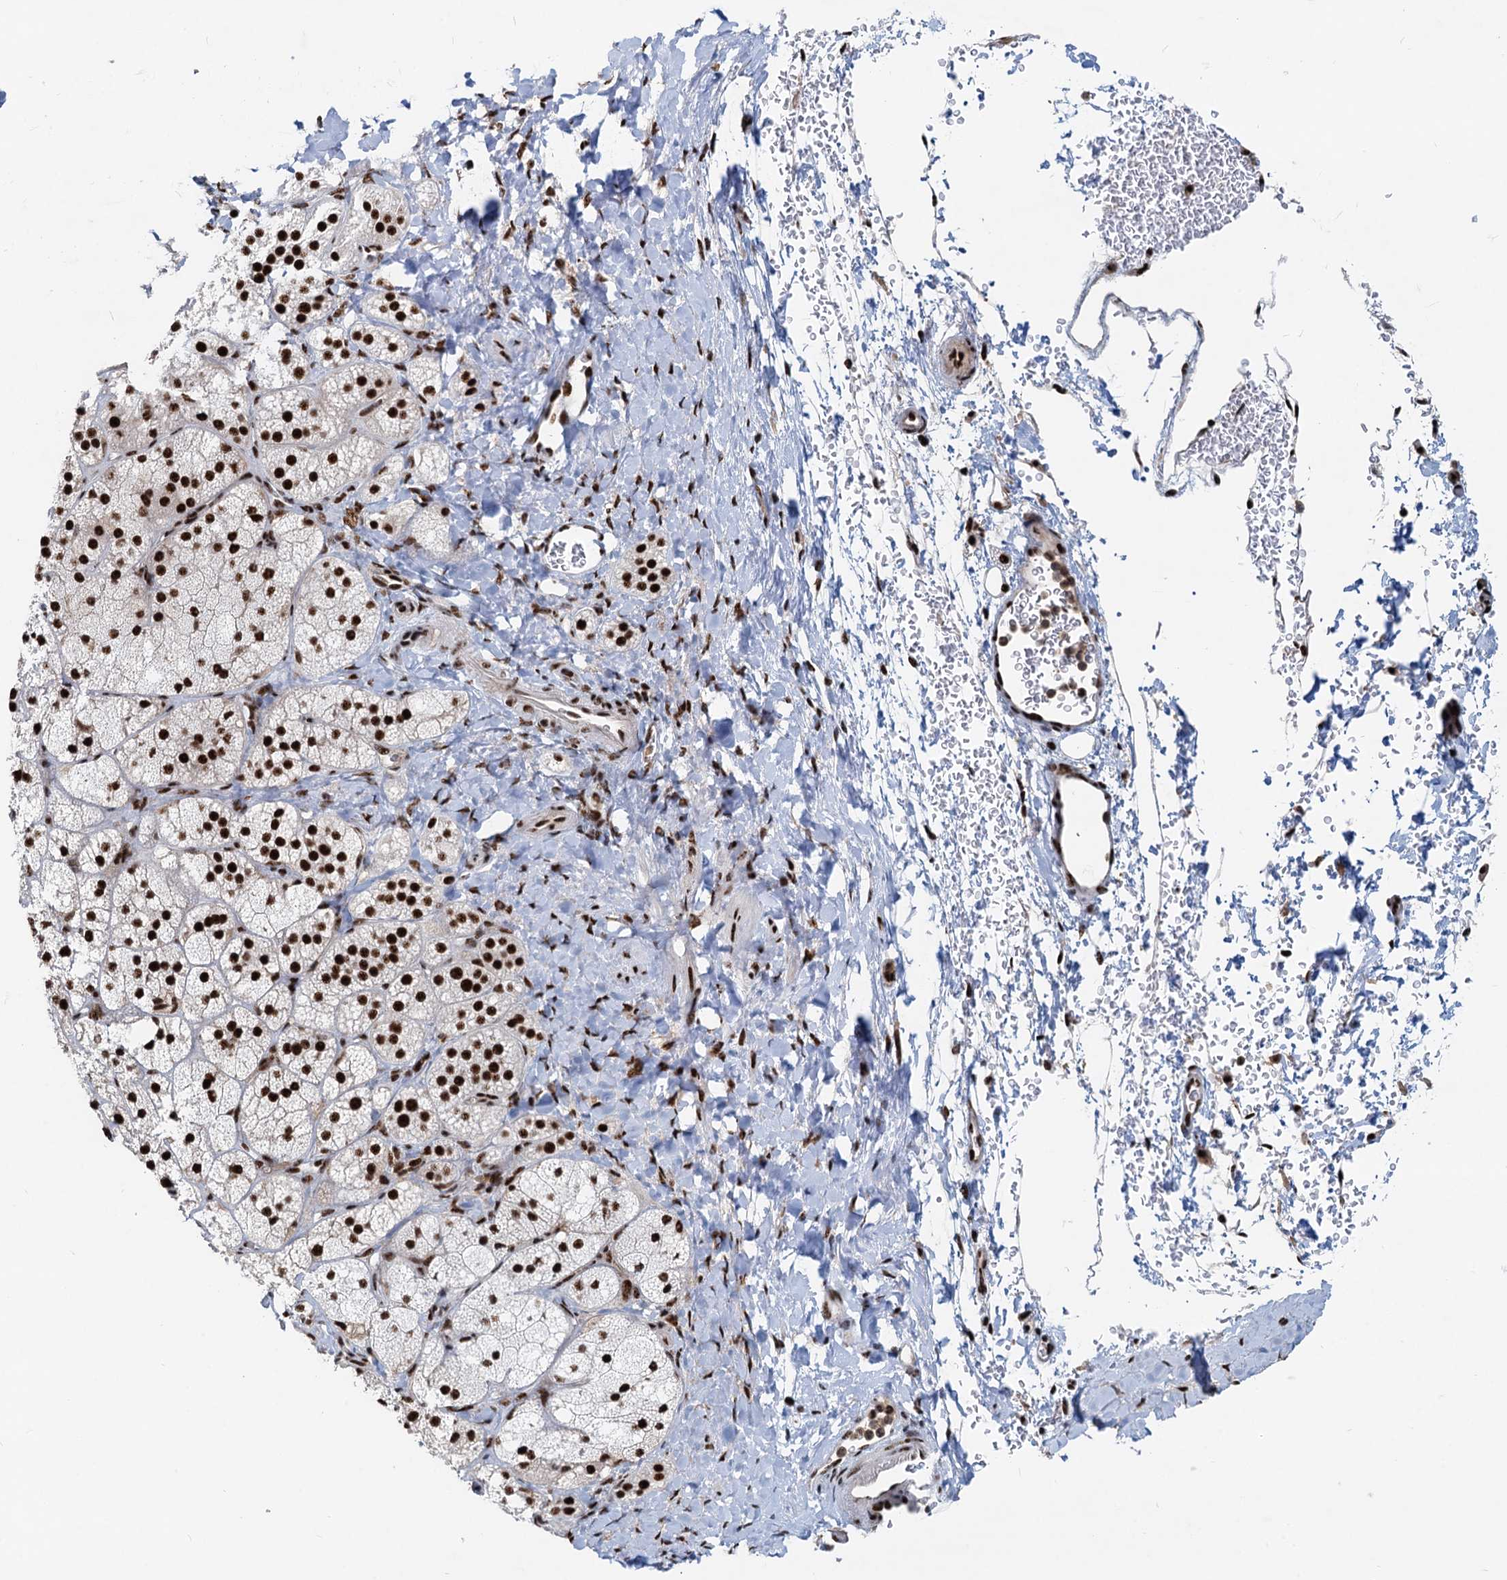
{"staining": {"intensity": "strong", "quantity": ">75%", "location": "nuclear"}, "tissue": "adrenal gland", "cell_type": "Glandular cells", "image_type": "normal", "snomed": [{"axis": "morphology", "description": "Normal tissue, NOS"}, {"axis": "topography", "description": "Adrenal gland"}], "caption": "IHC histopathology image of benign adrenal gland: human adrenal gland stained using immunohistochemistry exhibits high levels of strong protein expression localized specifically in the nuclear of glandular cells, appearing as a nuclear brown color.", "gene": "RBM26", "patient": {"sex": "male", "age": 61}}